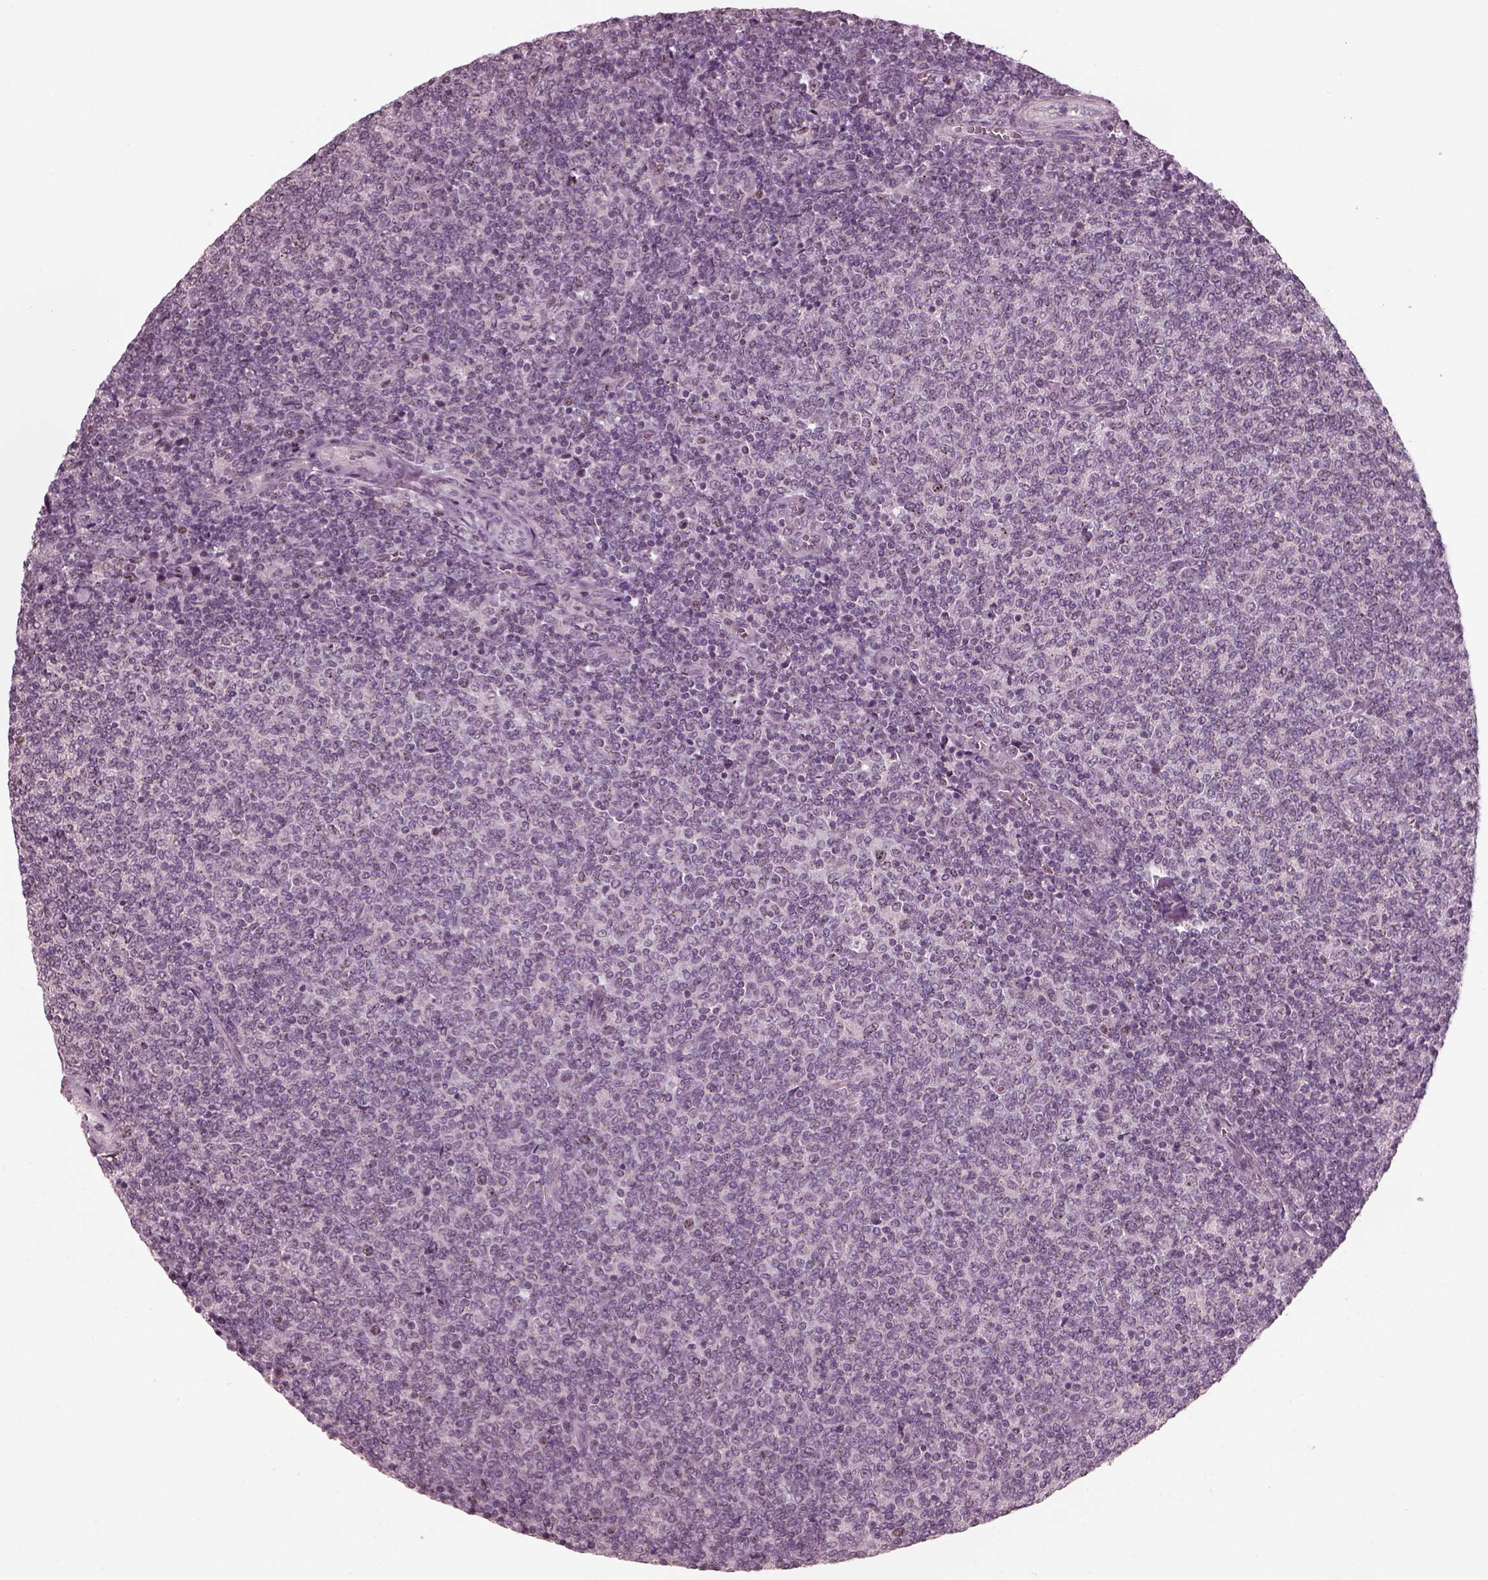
{"staining": {"intensity": "negative", "quantity": "none", "location": "none"}, "tissue": "lymphoma", "cell_type": "Tumor cells", "image_type": "cancer", "snomed": [{"axis": "morphology", "description": "Malignant lymphoma, non-Hodgkin's type, Low grade"}, {"axis": "topography", "description": "Lymph node"}], "caption": "Tumor cells are negative for protein expression in human low-grade malignant lymphoma, non-Hodgkin's type.", "gene": "SAXO1", "patient": {"sex": "male", "age": 52}}